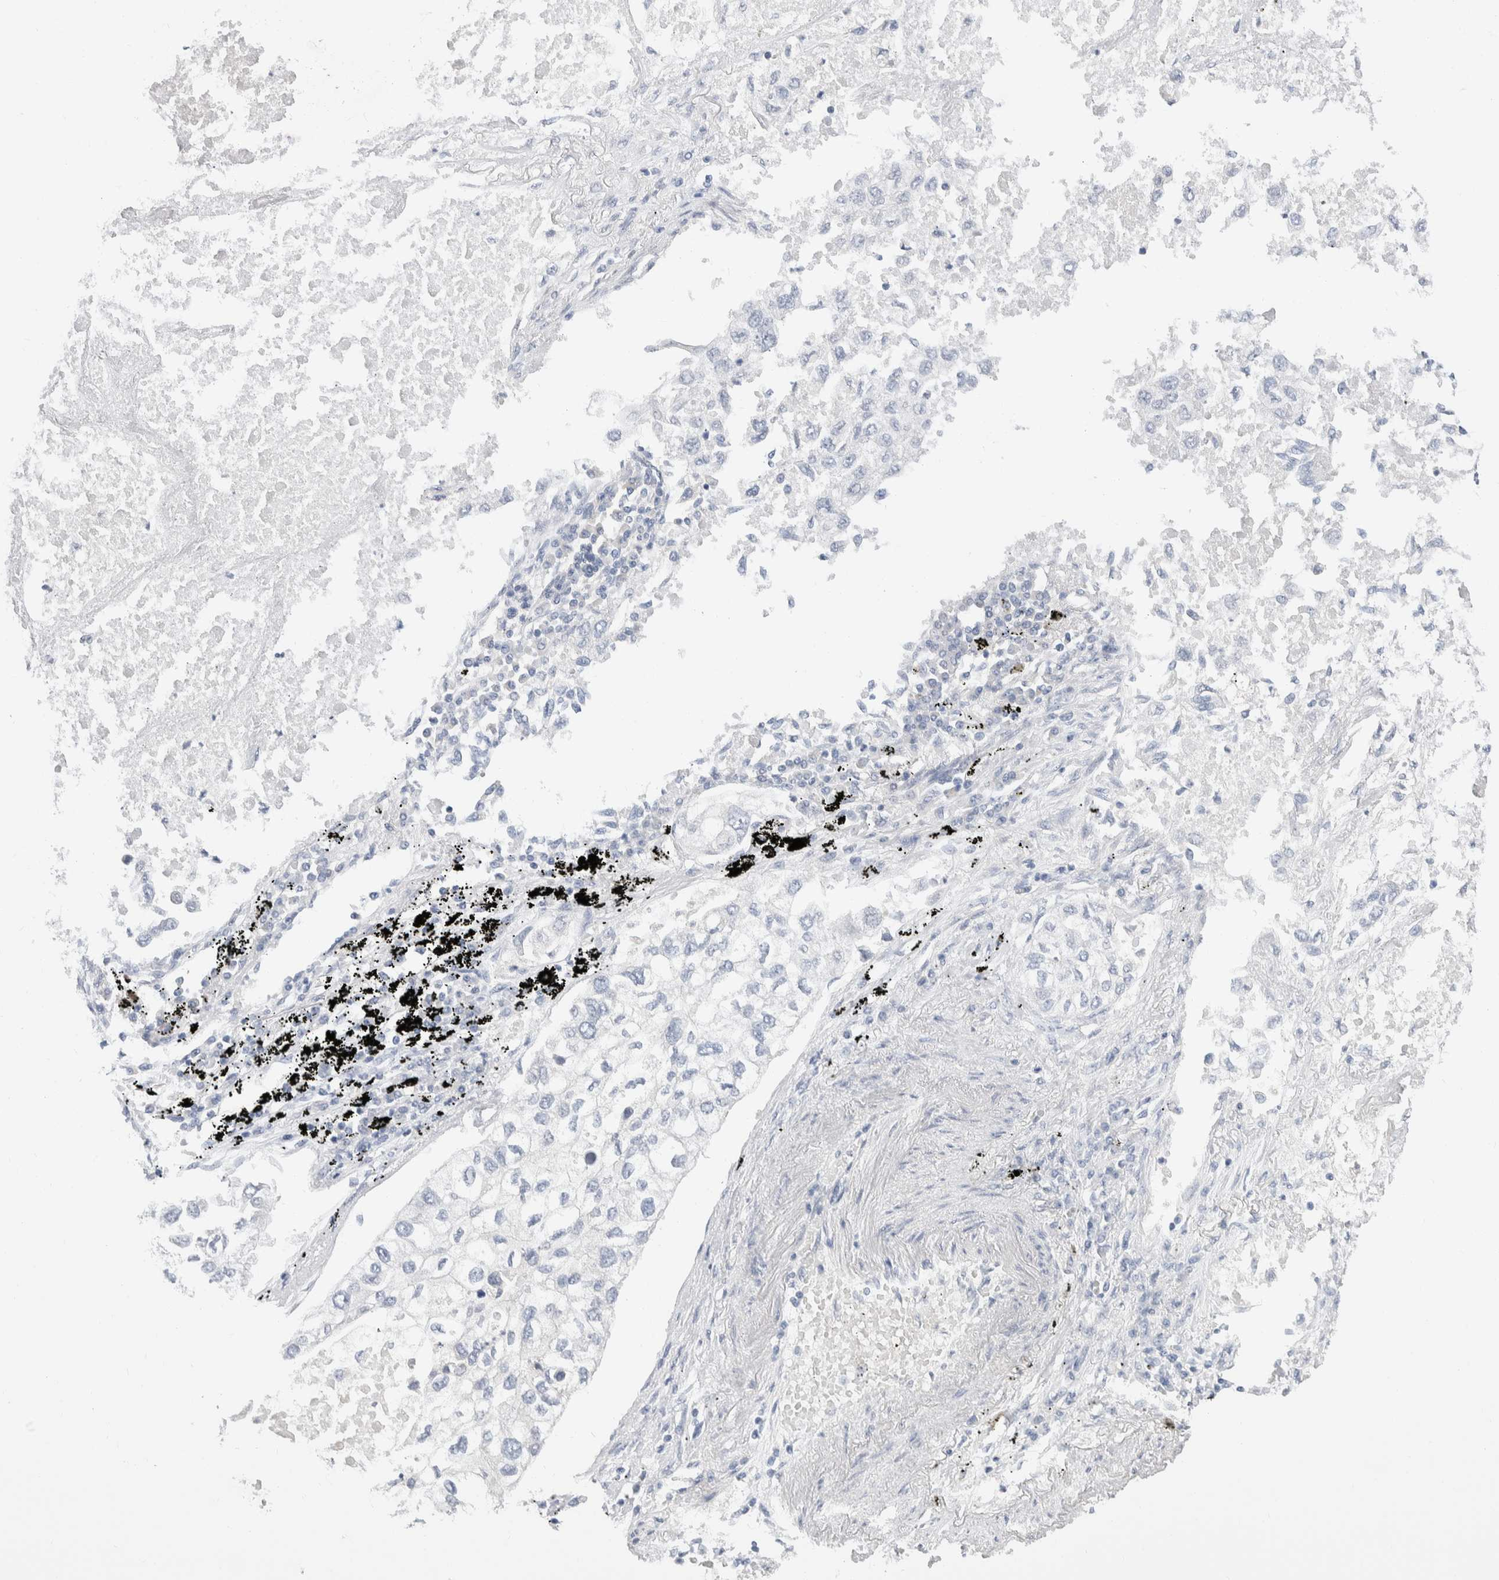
{"staining": {"intensity": "negative", "quantity": "none", "location": "none"}, "tissue": "lung cancer", "cell_type": "Tumor cells", "image_type": "cancer", "snomed": [{"axis": "morphology", "description": "Inflammation, NOS"}, {"axis": "morphology", "description": "Adenocarcinoma, NOS"}, {"axis": "topography", "description": "Lung"}], "caption": "This is an IHC micrograph of lung cancer (adenocarcinoma). There is no positivity in tumor cells.", "gene": "RUSF1", "patient": {"sex": "male", "age": 63}}